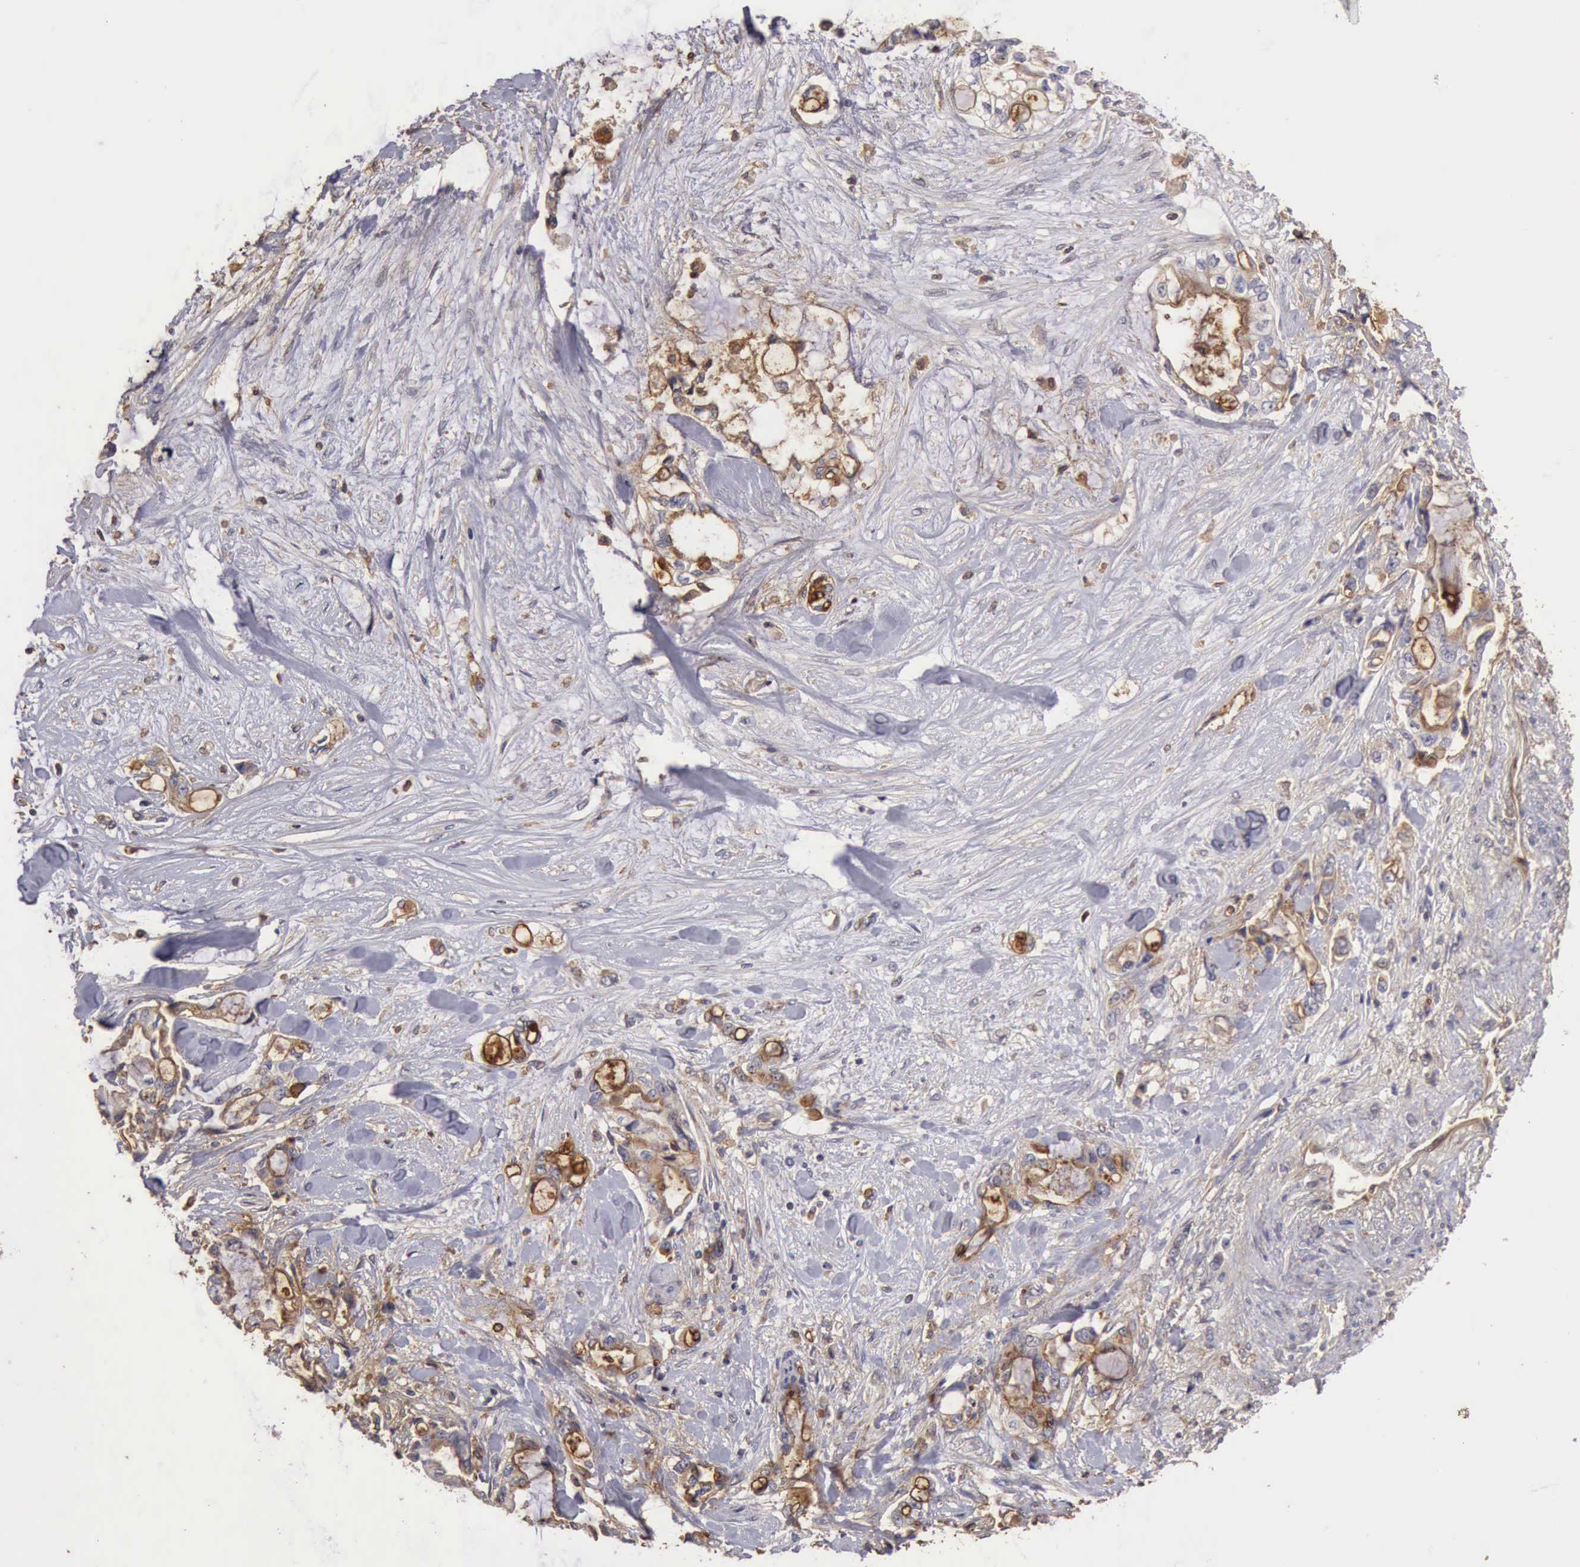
{"staining": {"intensity": "negative", "quantity": "none", "location": "none"}, "tissue": "pancreatic cancer", "cell_type": "Tumor cells", "image_type": "cancer", "snomed": [{"axis": "morphology", "description": "Adenocarcinoma, NOS"}, {"axis": "topography", "description": "Pancreas"}], "caption": "Pancreatic adenocarcinoma was stained to show a protein in brown. There is no significant staining in tumor cells.", "gene": "BMX", "patient": {"sex": "female", "age": 70}}